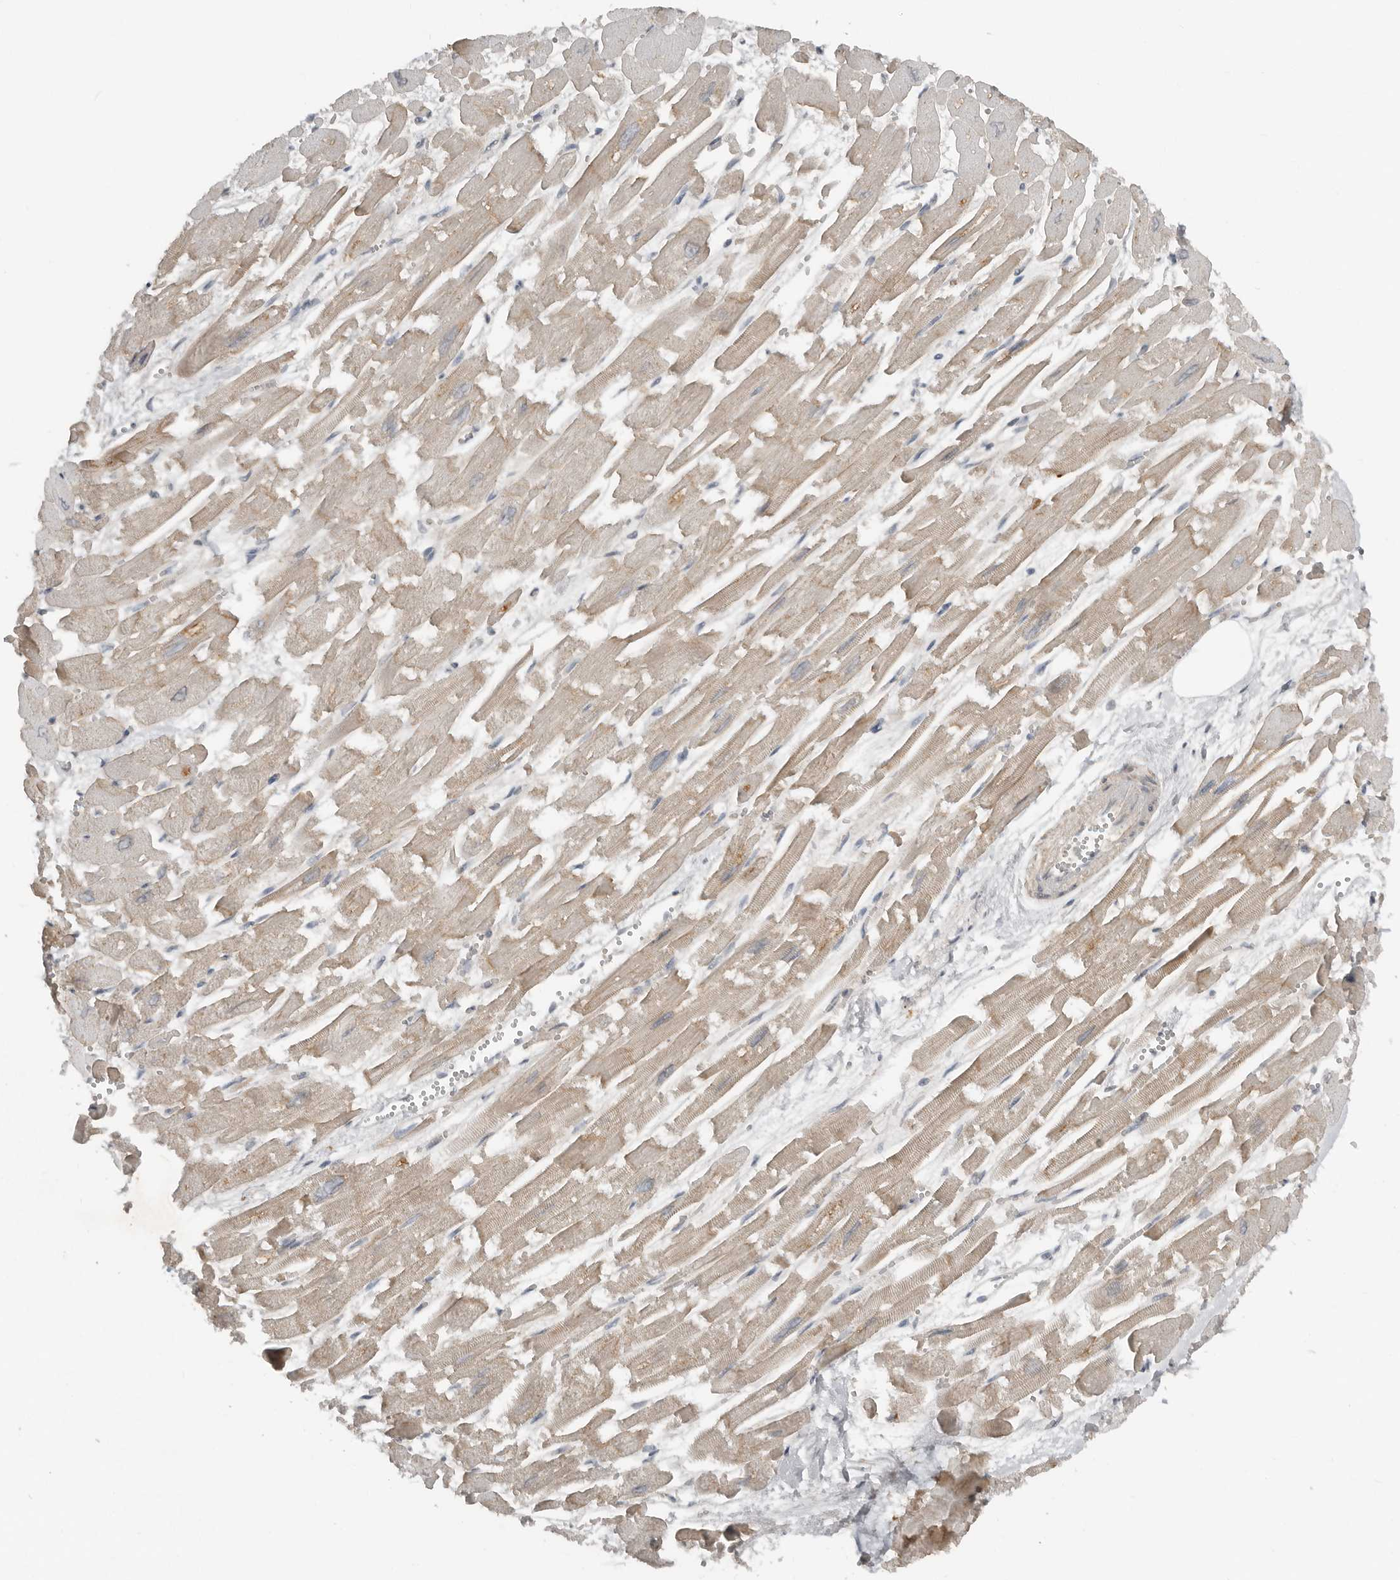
{"staining": {"intensity": "weak", "quantity": "<25%", "location": "cytoplasmic/membranous"}, "tissue": "heart muscle", "cell_type": "Cardiomyocytes", "image_type": "normal", "snomed": [{"axis": "morphology", "description": "Normal tissue, NOS"}, {"axis": "topography", "description": "Heart"}], "caption": "IHC of normal heart muscle demonstrates no positivity in cardiomyocytes. (Brightfield microscopy of DAB (3,3'-diaminobenzidine) immunohistochemistry at high magnification).", "gene": "TEAD3", "patient": {"sex": "male", "age": 54}}